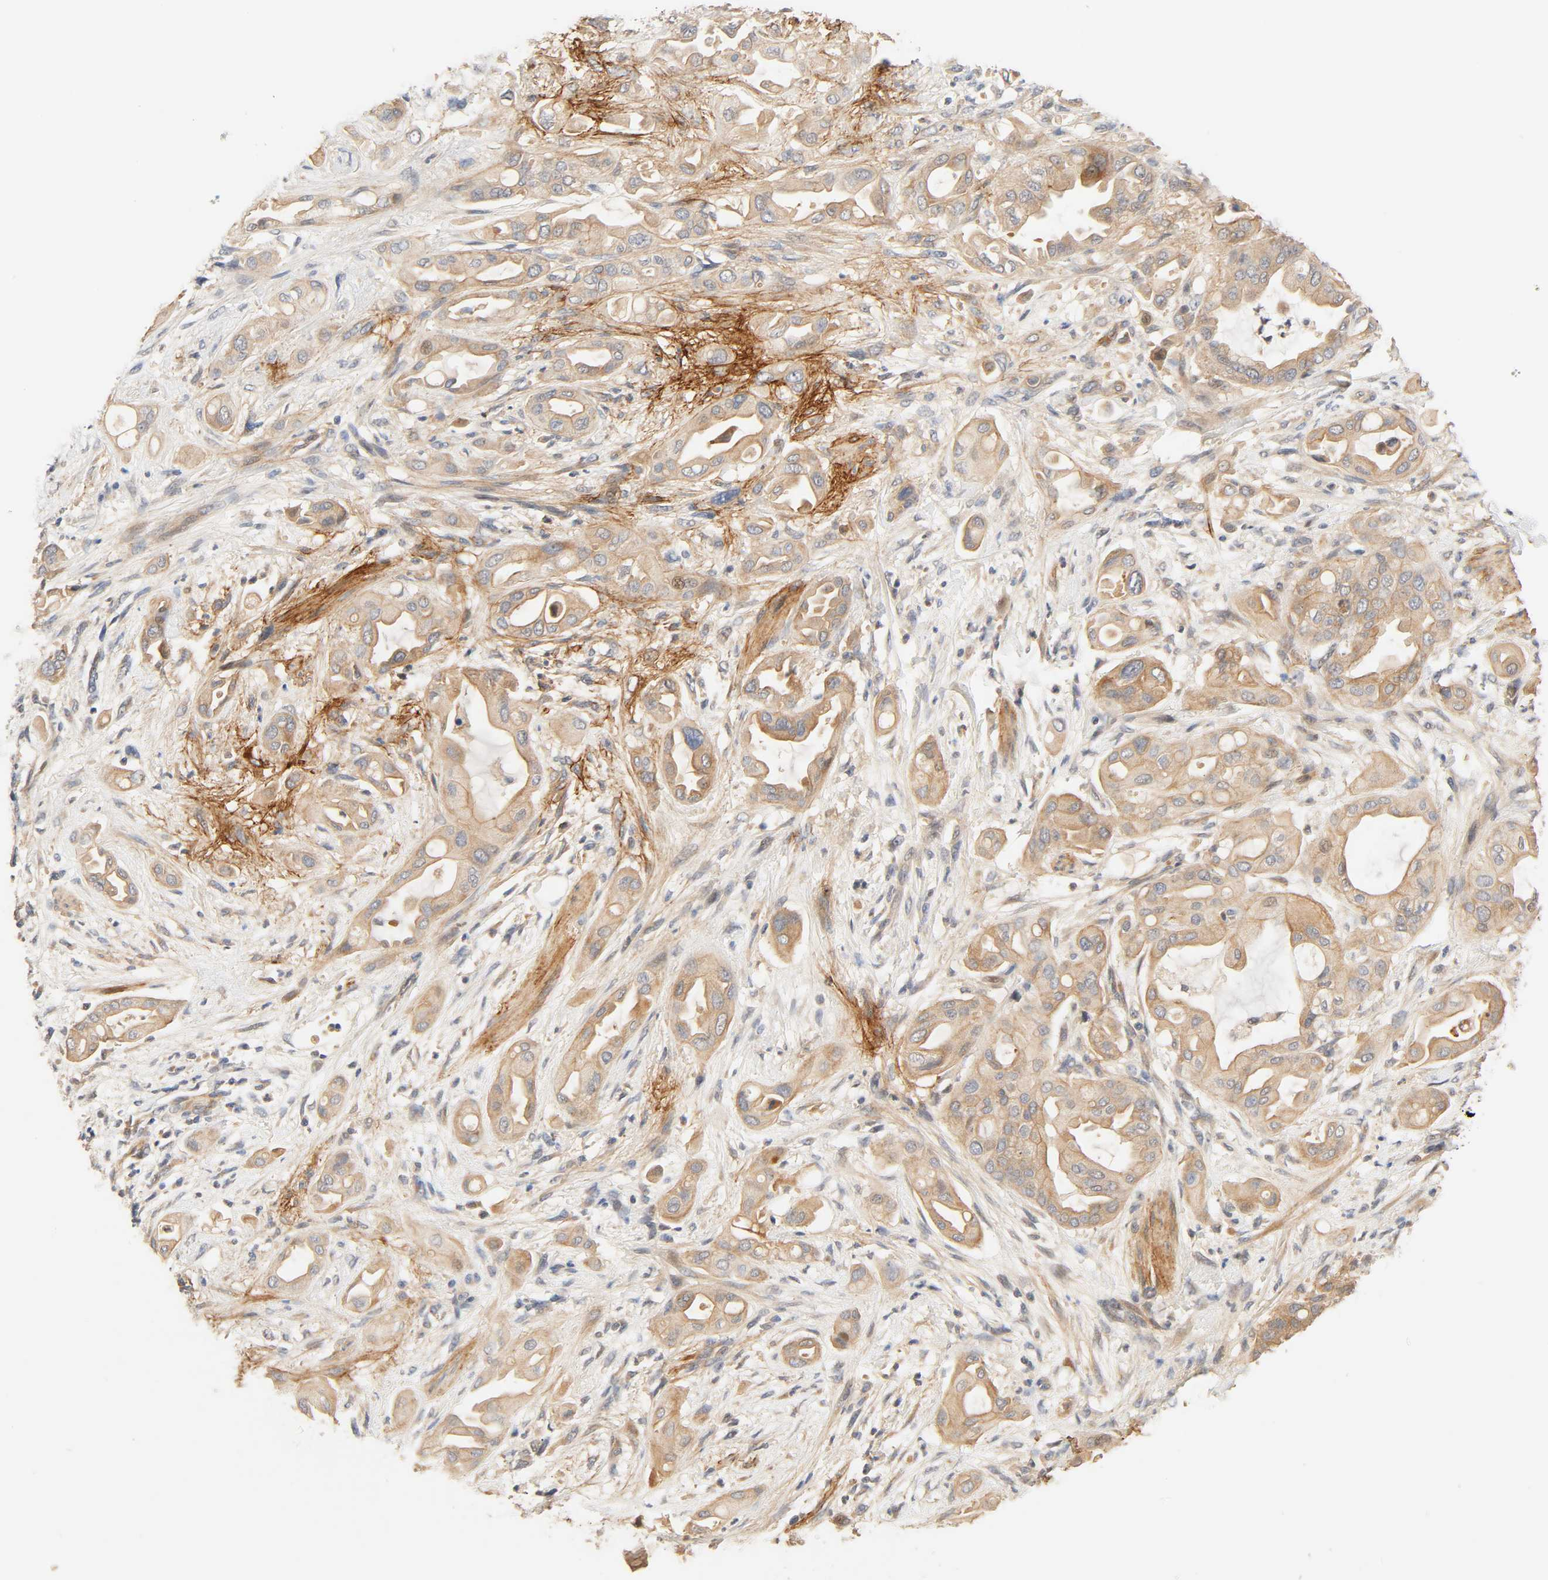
{"staining": {"intensity": "moderate", "quantity": ">75%", "location": "cytoplasmic/membranous"}, "tissue": "pancreatic cancer", "cell_type": "Tumor cells", "image_type": "cancer", "snomed": [{"axis": "morphology", "description": "Adenocarcinoma, NOS"}, {"axis": "morphology", "description": "Adenocarcinoma, metastatic, NOS"}, {"axis": "topography", "description": "Lymph node"}, {"axis": "topography", "description": "Pancreas"}, {"axis": "topography", "description": "Duodenum"}], "caption": "Pancreatic cancer stained with a protein marker displays moderate staining in tumor cells.", "gene": "CACNA1G", "patient": {"sex": "female", "age": 64}}